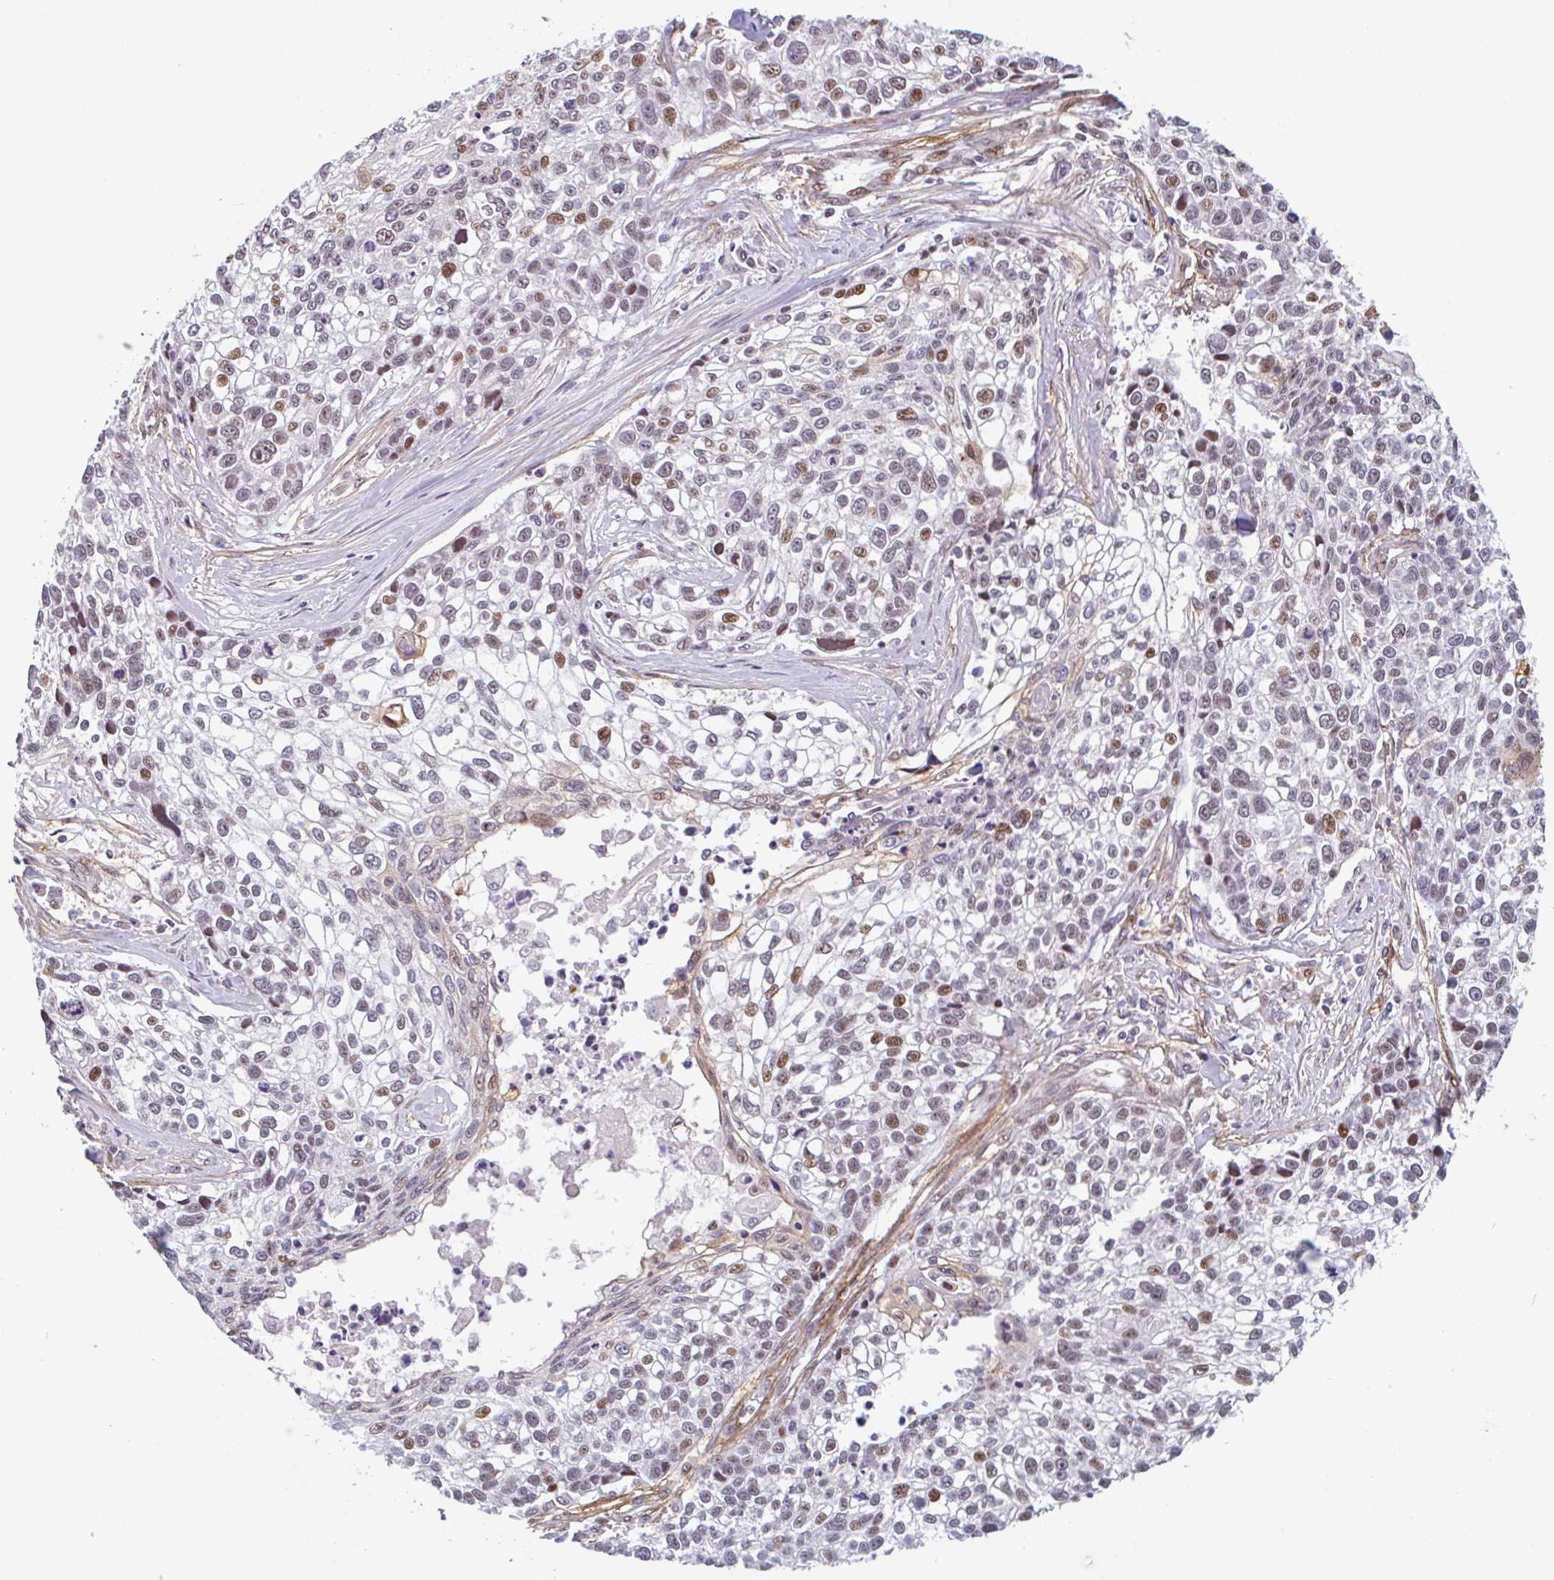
{"staining": {"intensity": "moderate", "quantity": "<25%", "location": "nuclear"}, "tissue": "lung cancer", "cell_type": "Tumor cells", "image_type": "cancer", "snomed": [{"axis": "morphology", "description": "Squamous cell carcinoma, NOS"}, {"axis": "topography", "description": "Lung"}], "caption": "A histopathology image of human squamous cell carcinoma (lung) stained for a protein shows moderate nuclear brown staining in tumor cells.", "gene": "TMEM119", "patient": {"sex": "male", "age": 74}}